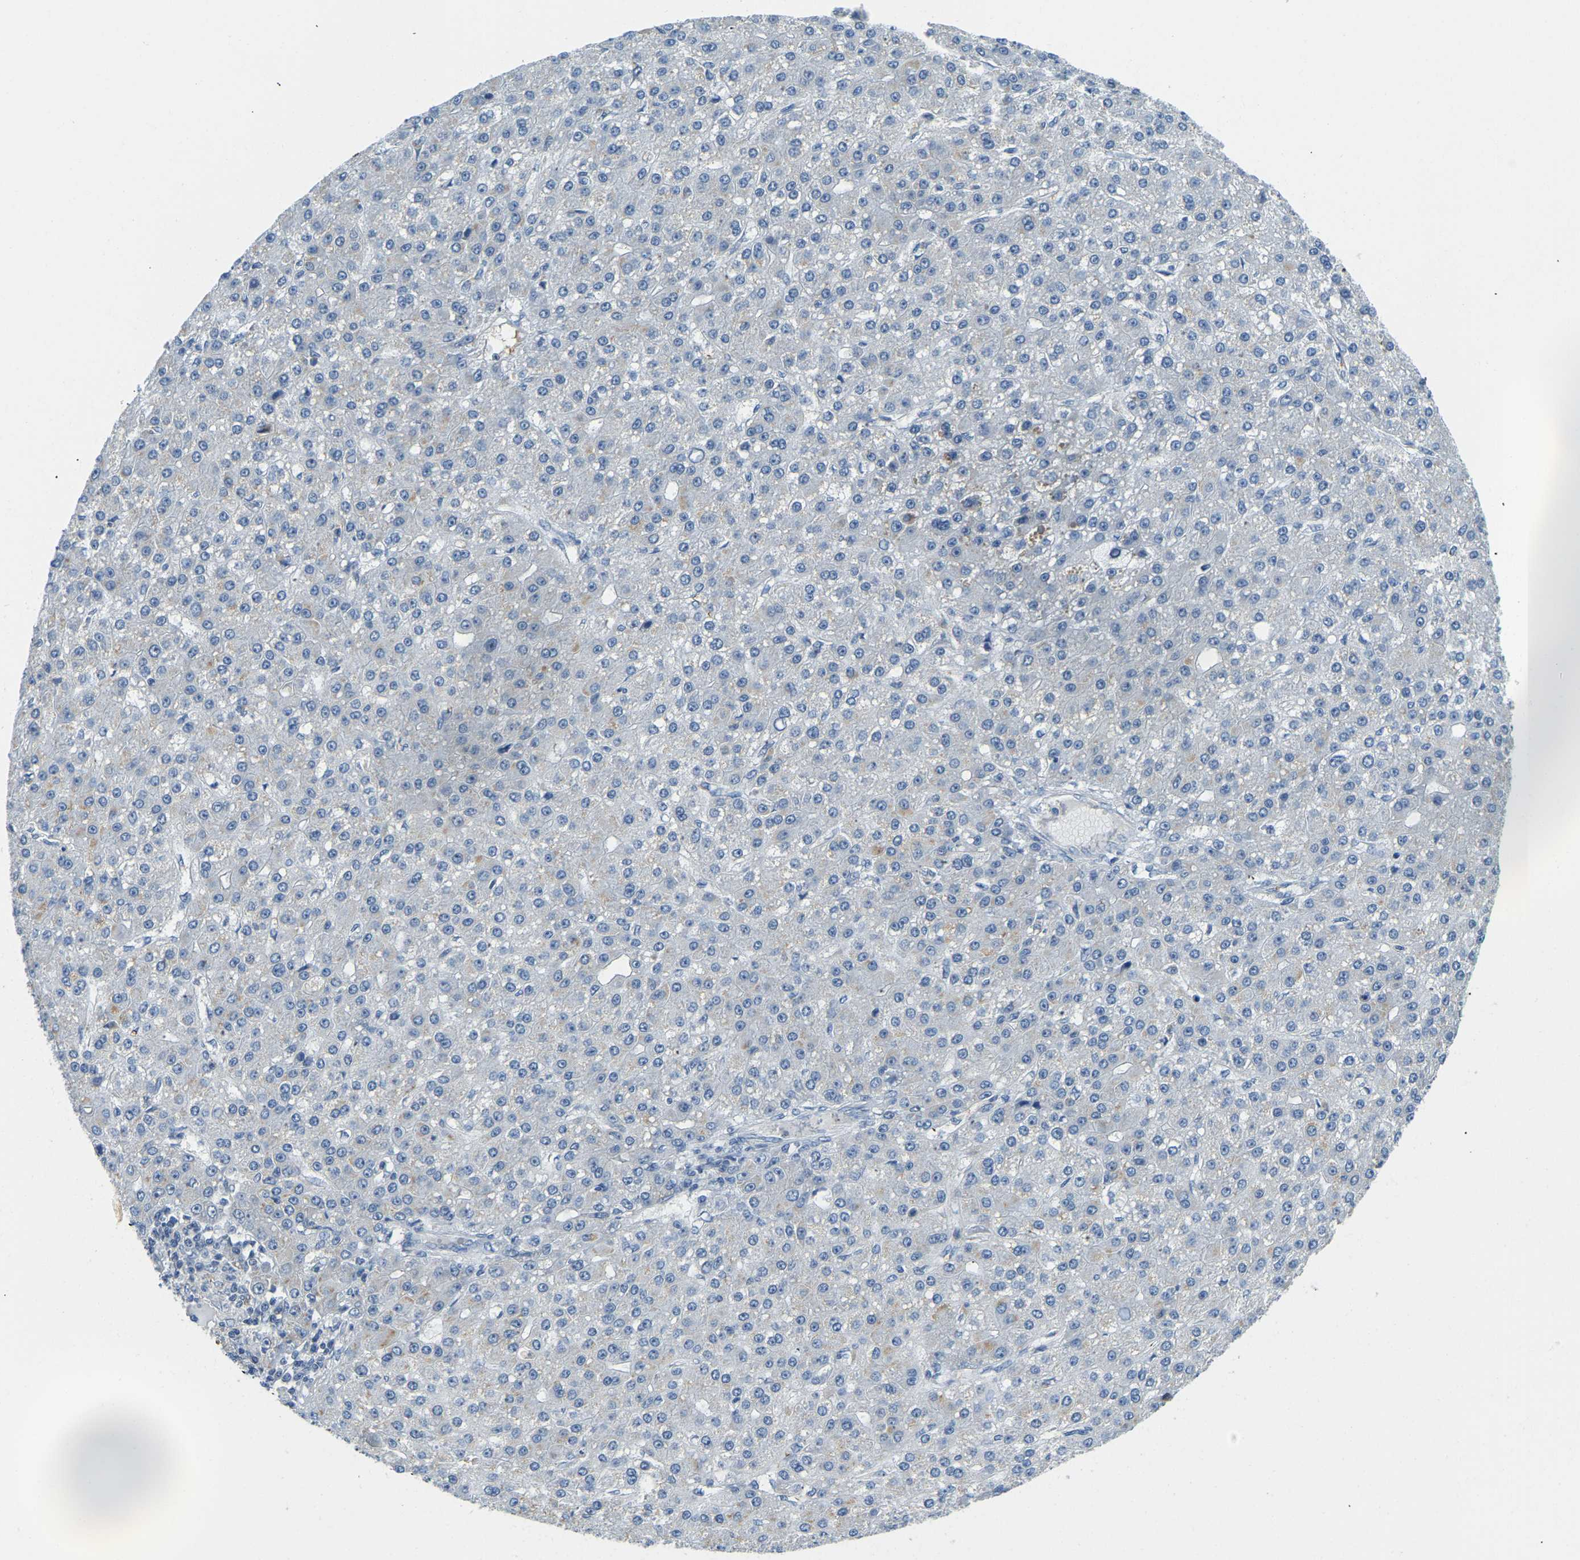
{"staining": {"intensity": "moderate", "quantity": "<25%", "location": "cytoplasmic/membranous"}, "tissue": "liver cancer", "cell_type": "Tumor cells", "image_type": "cancer", "snomed": [{"axis": "morphology", "description": "Carcinoma, Hepatocellular, NOS"}, {"axis": "topography", "description": "Liver"}], "caption": "Hepatocellular carcinoma (liver) stained with DAB (3,3'-diaminobenzidine) IHC demonstrates low levels of moderate cytoplasmic/membranous staining in about <25% of tumor cells. The staining is performed using DAB (3,3'-diaminobenzidine) brown chromogen to label protein expression. The nuclei are counter-stained blue using hematoxylin.", "gene": "RRP1", "patient": {"sex": "male", "age": 67}}